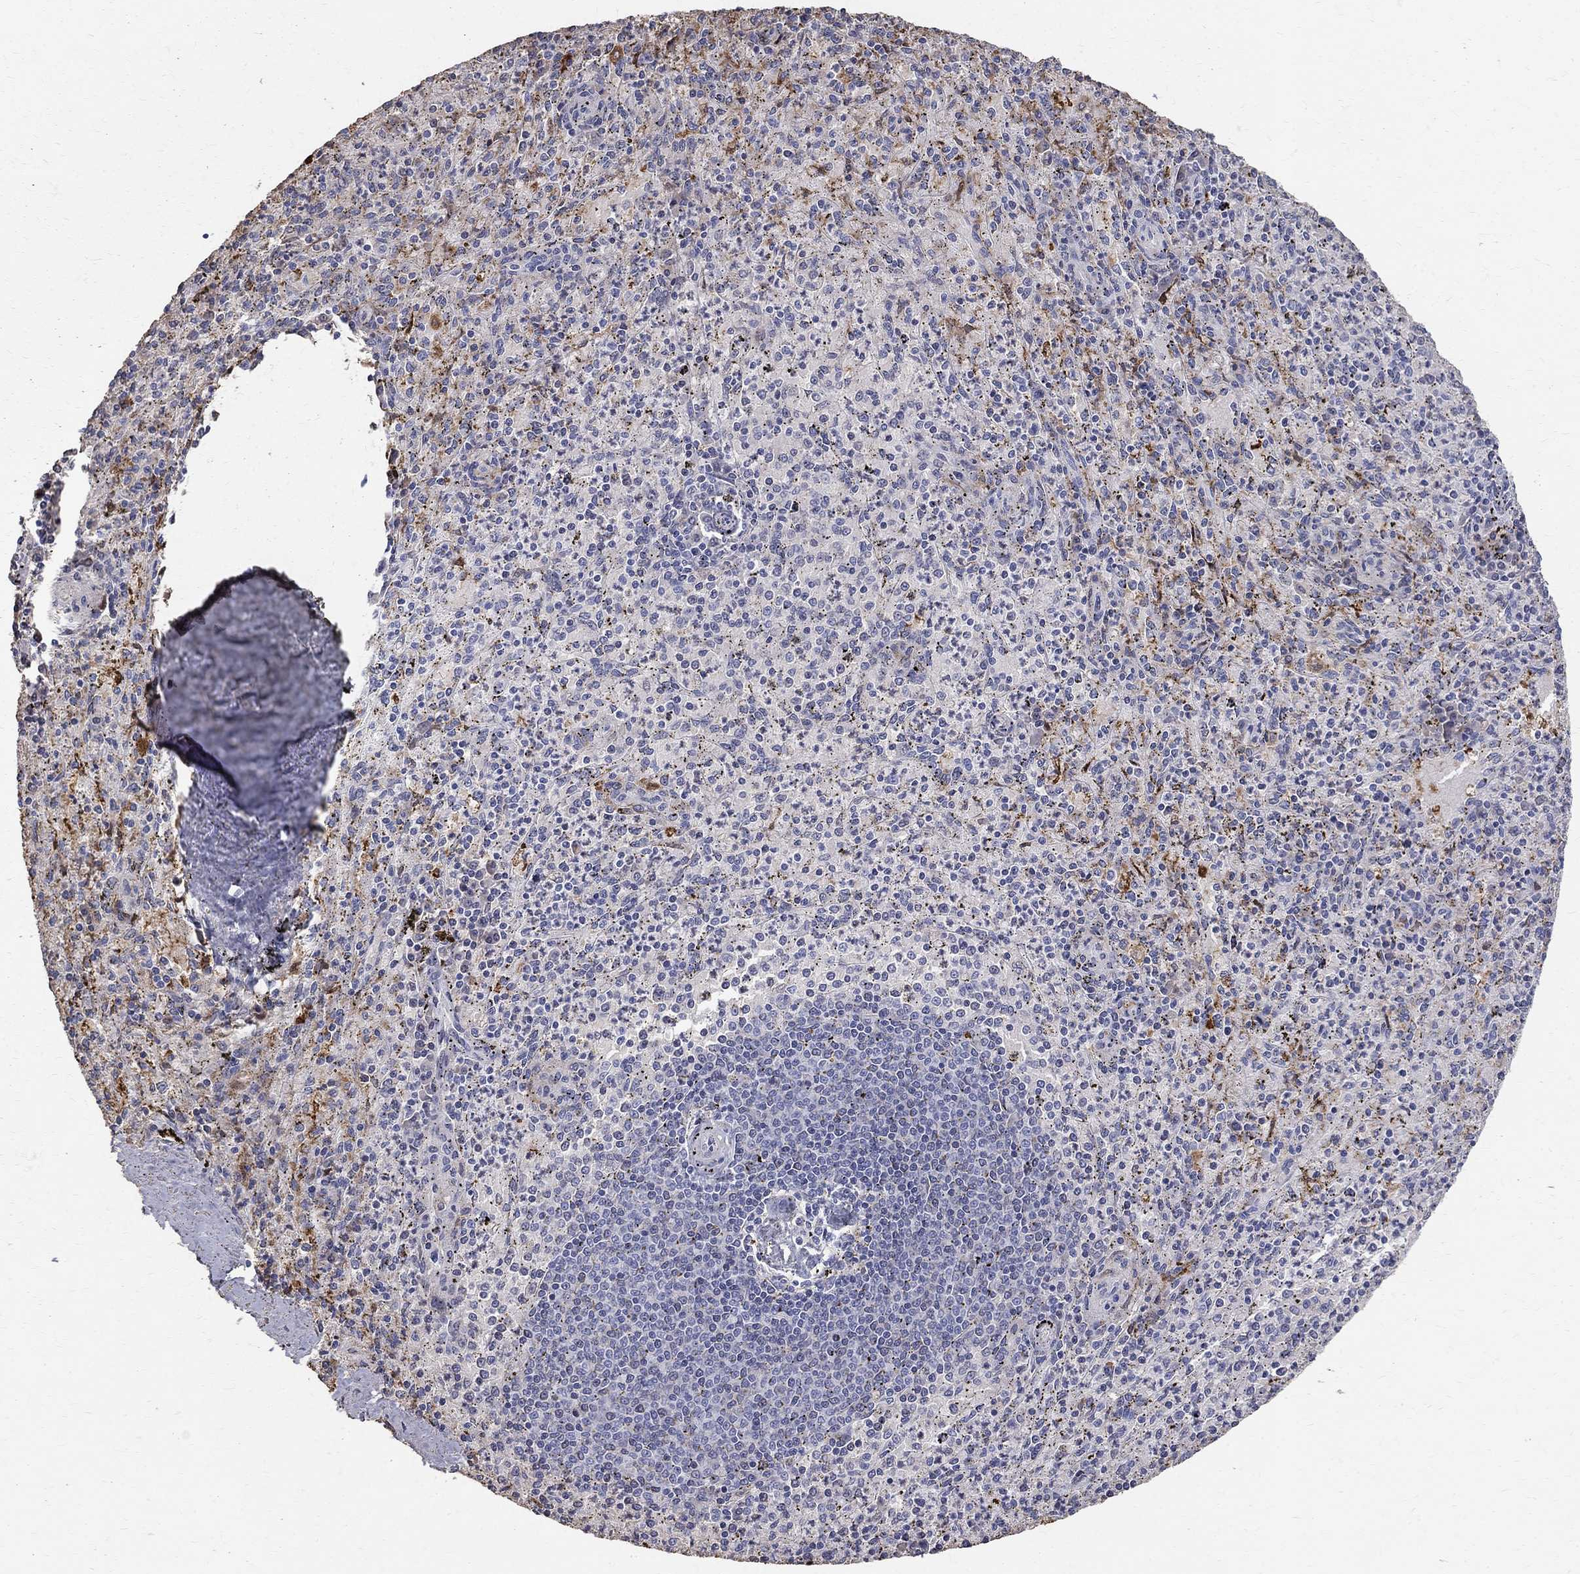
{"staining": {"intensity": "negative", "quantity": "none", "location": "none"}, "tissue": "spleen", "cell_type": "Cells in red pulp", "image_type": "normal", "snomed": [{"axis": "morphology", "description": "Normal tissue, NOS"}, {"axis": "topography", "description": "Spleen"}], "caption": "Spleen stained for a protein using immunohistochemistry shows no positivity cells in red pulp.", "gene": "AGER", "patient": {"sex": "male", "age": 60}}